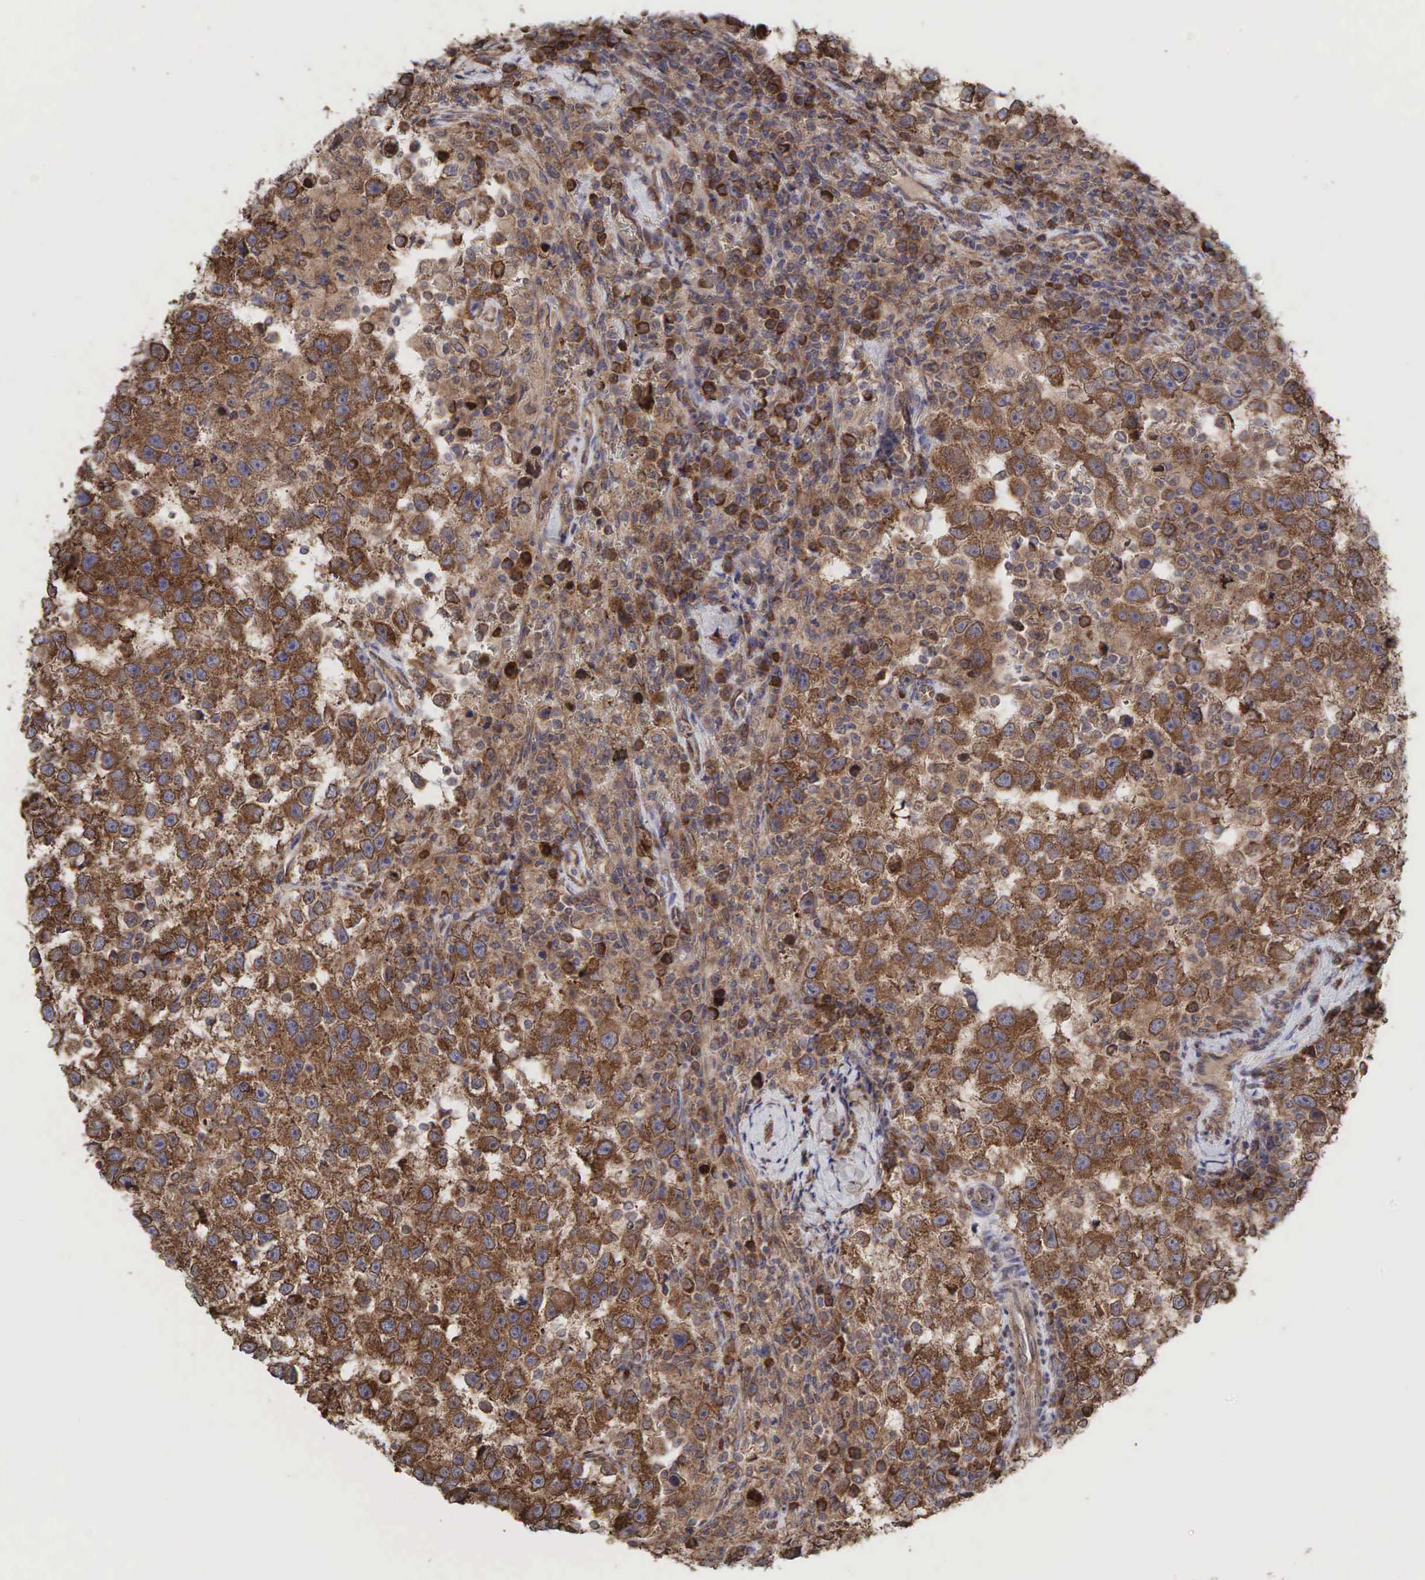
{"staining": {"intensity": "strong", "quantity": ">75%", "location": "cytoplasmic/membranous"}, "tissue": "testis cancer", "cell_type": "Tumor cells", "image_type": "cancer", "snomed": [{"axis": "morphology", "description": "Seminoma, NOS"}, {"axis": "topography", "description": "Testis"}], "caption": "Seminoma (testis) stained with DAB (3,3'-diaminobenzidine) immunohistochemistry exhibits high levels of strong cytoplasmic/membranous expression in about >75% of tumor cells.", "gene": "PABPC5", "patient": {"sex": "male", "age": 33}}